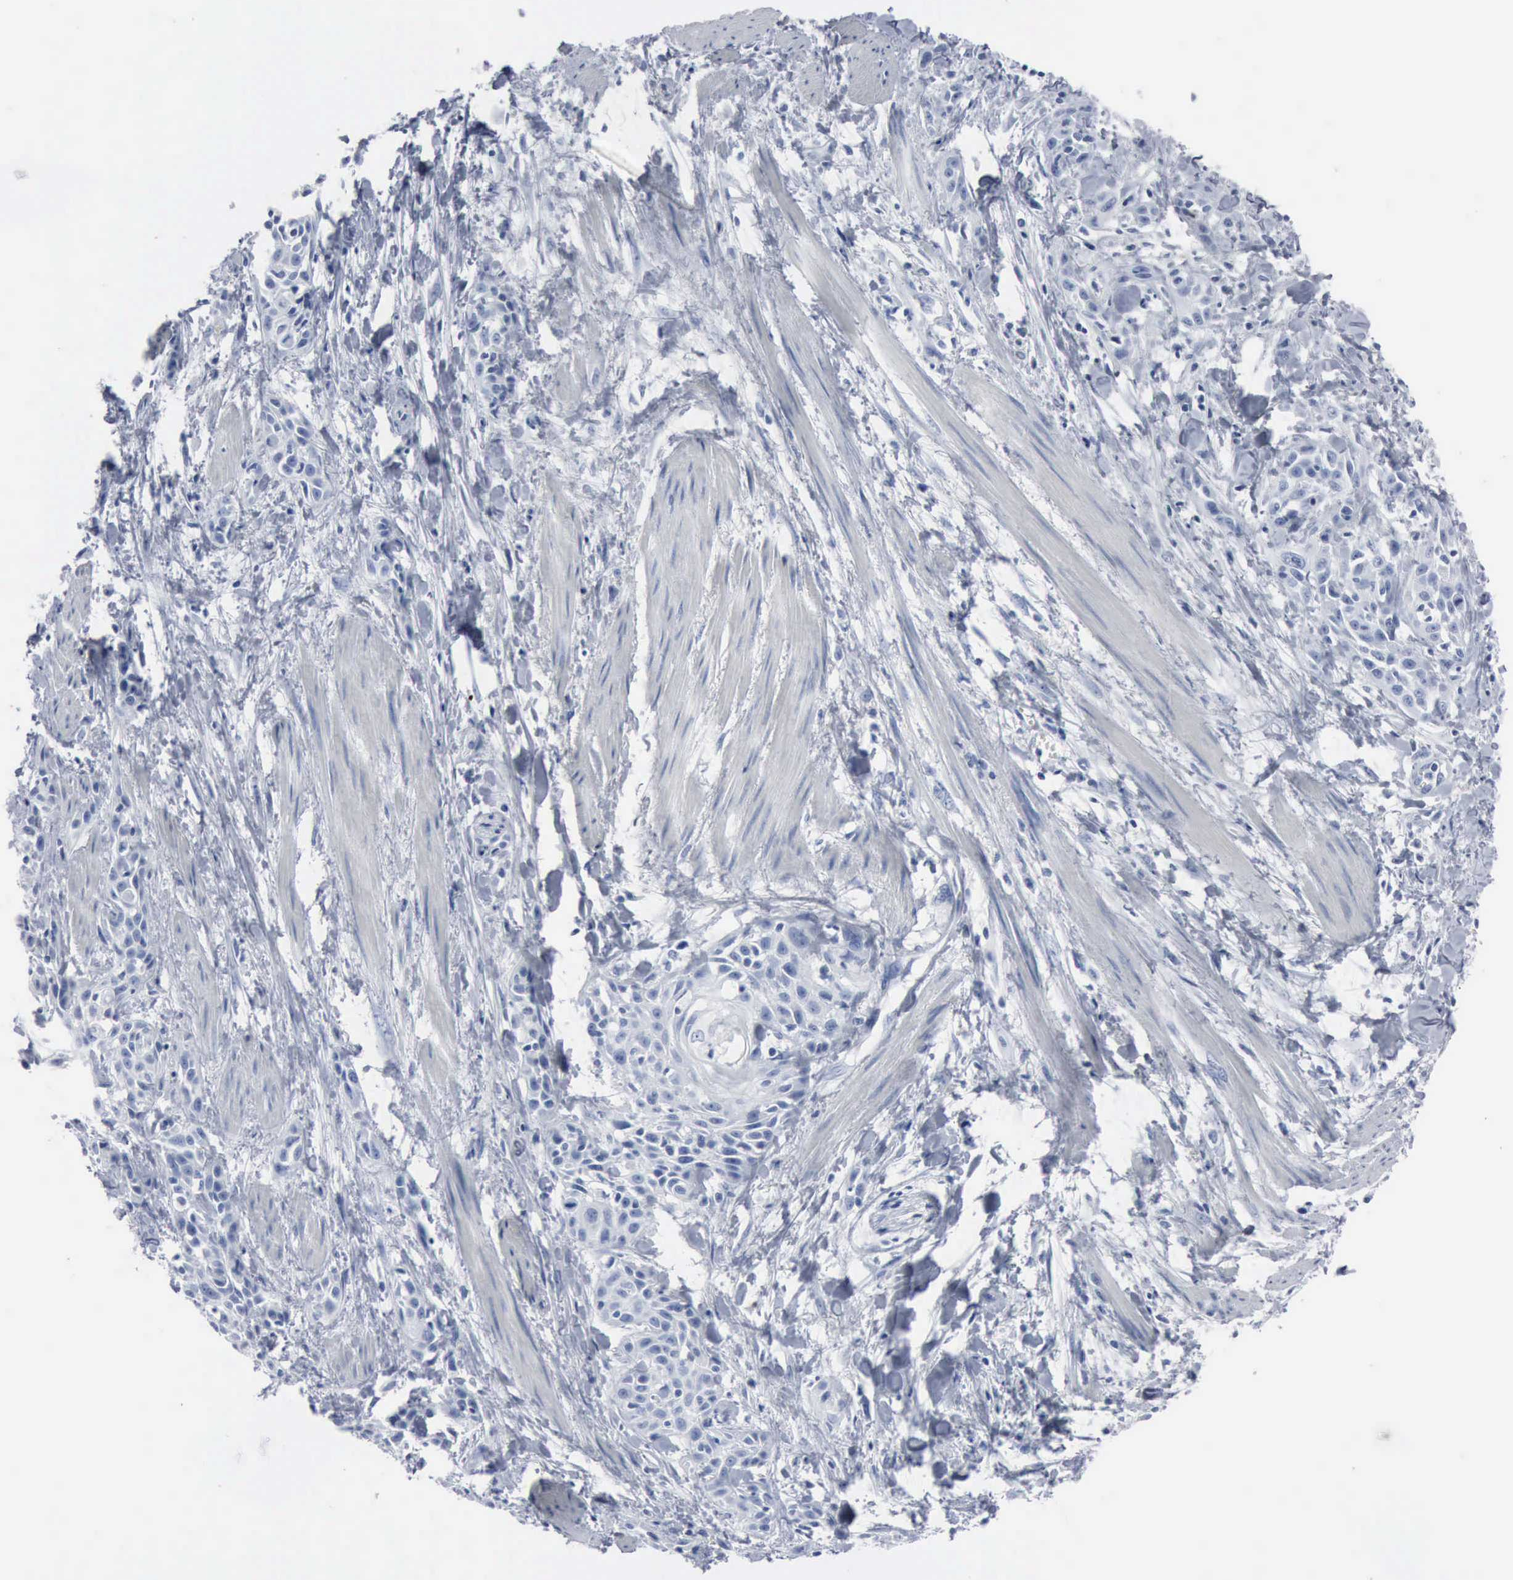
{"staining": {"intensity": "negative", "quantity": "none", "location": "none"}, "tissue": "skin cancer", "cell_type": "Tumor cells", "image_type": "cancer", "snomed": [{"axis": "morphology", "description": "Squamous cell carcinoma, NOS"}, {"axis": "topography", "description": "Skin"}, {"axis": "topography", "description": "Anal"}], "caption": "Skin cancer (squamous cell carcinoma) was stained to show a protein in brown. There is no significant positivity in tumor cells.", "gene": "DMD", "patient": {"sex": "male", "age": 64}}